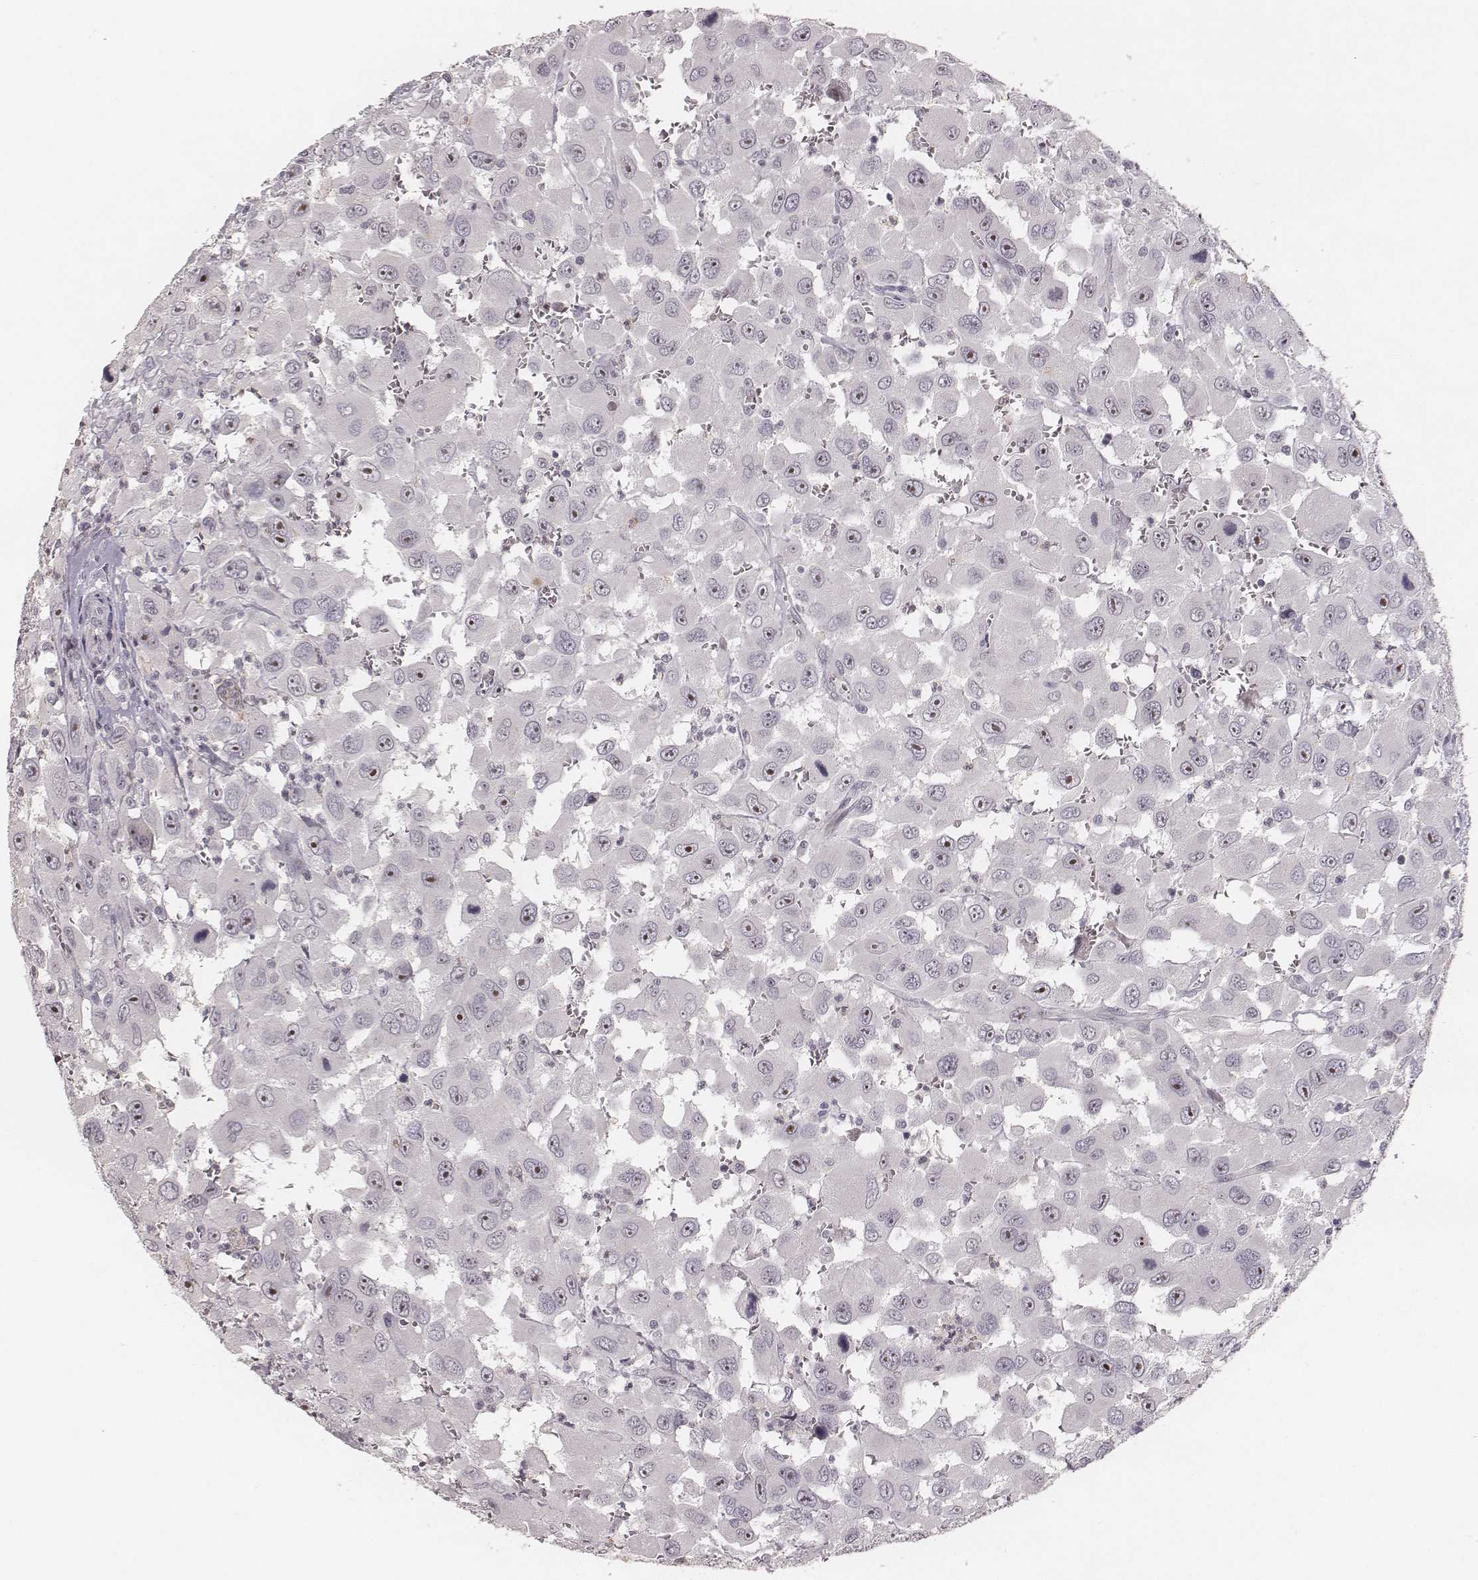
{"staining": {"intensity": "strong", "quantity": "<25%", "location": "nuclear"}, "tissue": "head and neck cancer", "cell_type": "Tumor cells", "image_type": "cancer", "snomed": [{"axis": "morphology", "description": "Squamous cell carcinoma, NOS"}, {"axis": "morphology", "description": "Squamous cell carcinoma, metastatic, NOS"}, {"axis": "topography", "description": "Oral tissue"}, {"axis": "topography", "description": "Head-Neck"}], "caption": "A brown stain highlights strong nuclear expression of a protein in human head and neck cancer (squamous cell carcinoma) tumor cells.", "gene": "MADCAM1", "patient": {"sex": "female", "age": 85}}